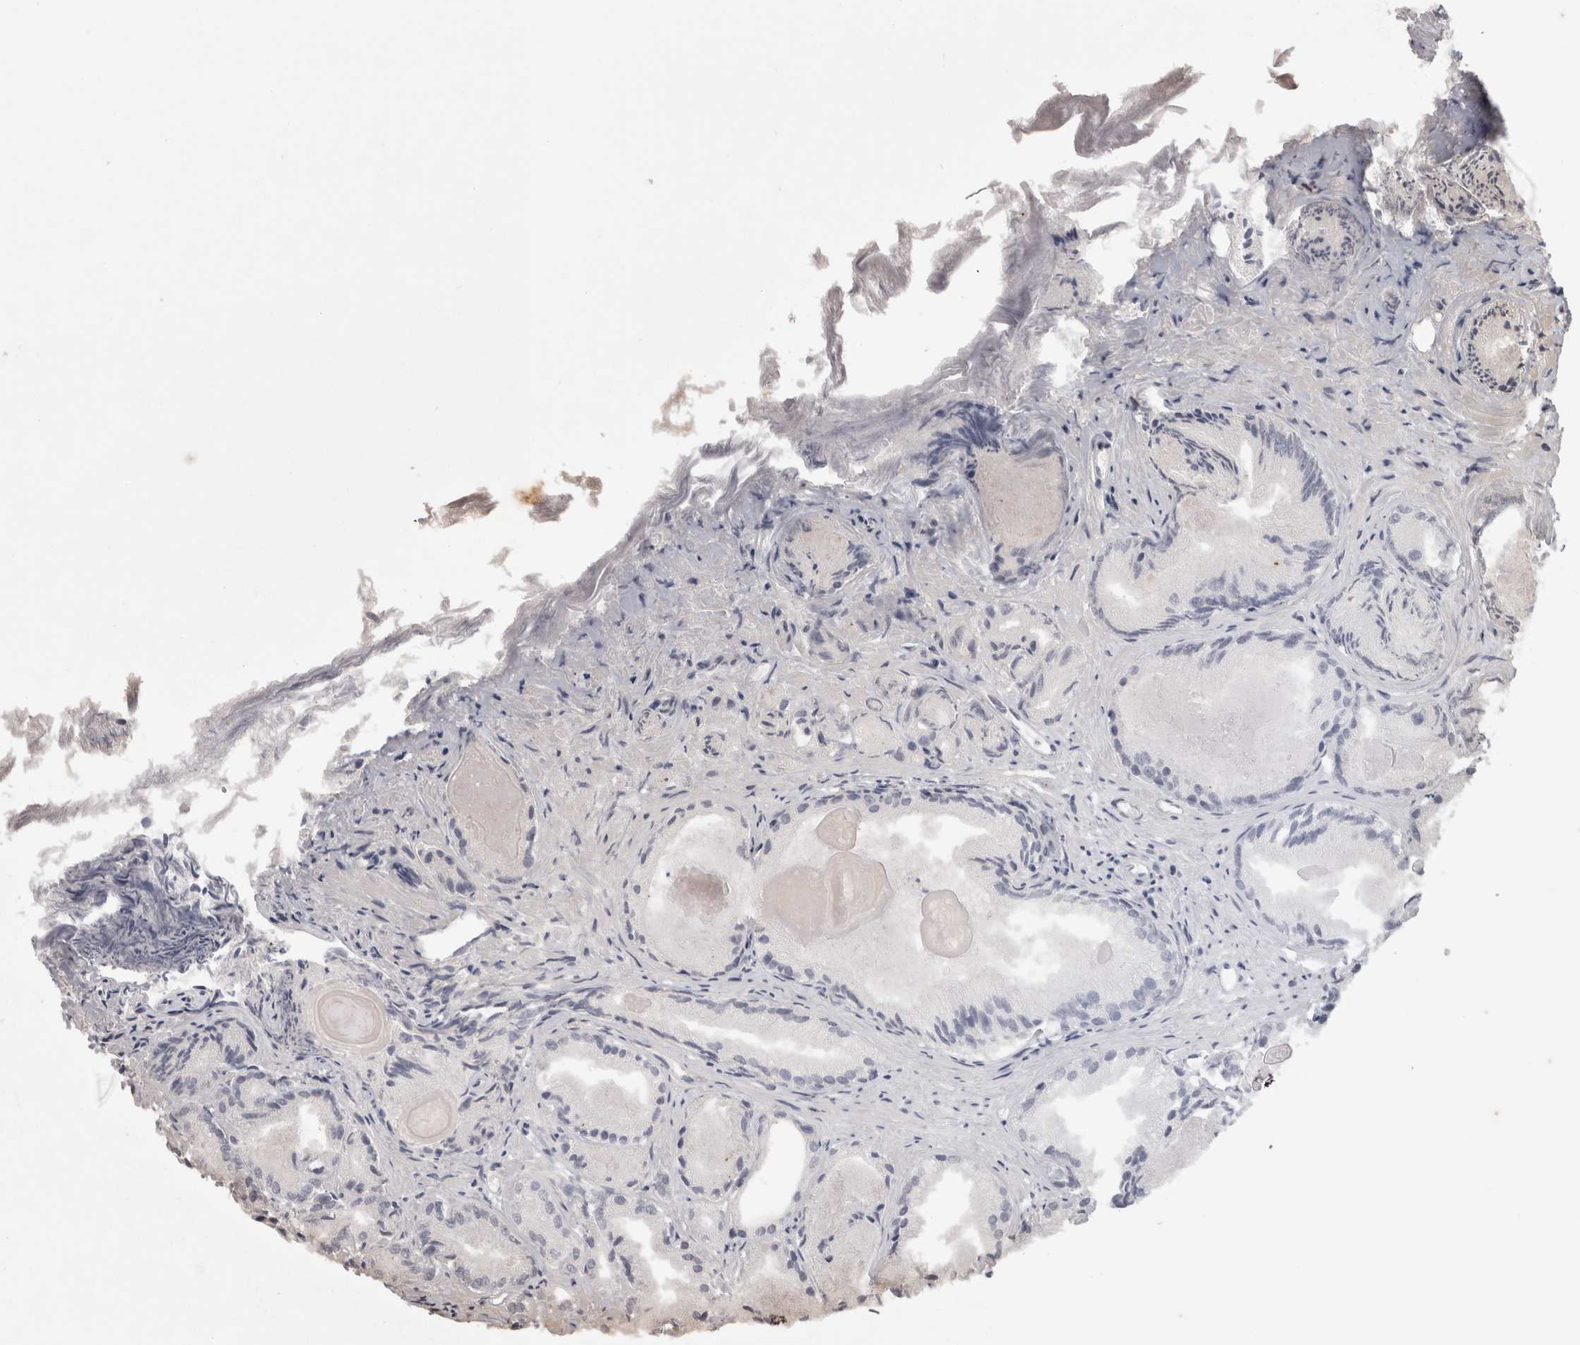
{"staining": {"intensity": "negative", "quantity": "none", "location": "none"}, "tissue": "prostate cancer", "cell_type": "Tumor cells", "image_type": "cancer", "snomed": [{"axis": "morphology", "description": "Adenocarcinoma, Low grade"}, {"axis": "topography", "description": "Prostate"}], "caption": "This is a micrograph of immunohistochemistry (IHC) staining of prostate cancer, which shows no positivity in tumor cells. (Immunohistochemistry, brightfield microscopy, high magnification).", "gene": "SAA4", "patient": {"sex": "male", "age": 72}}